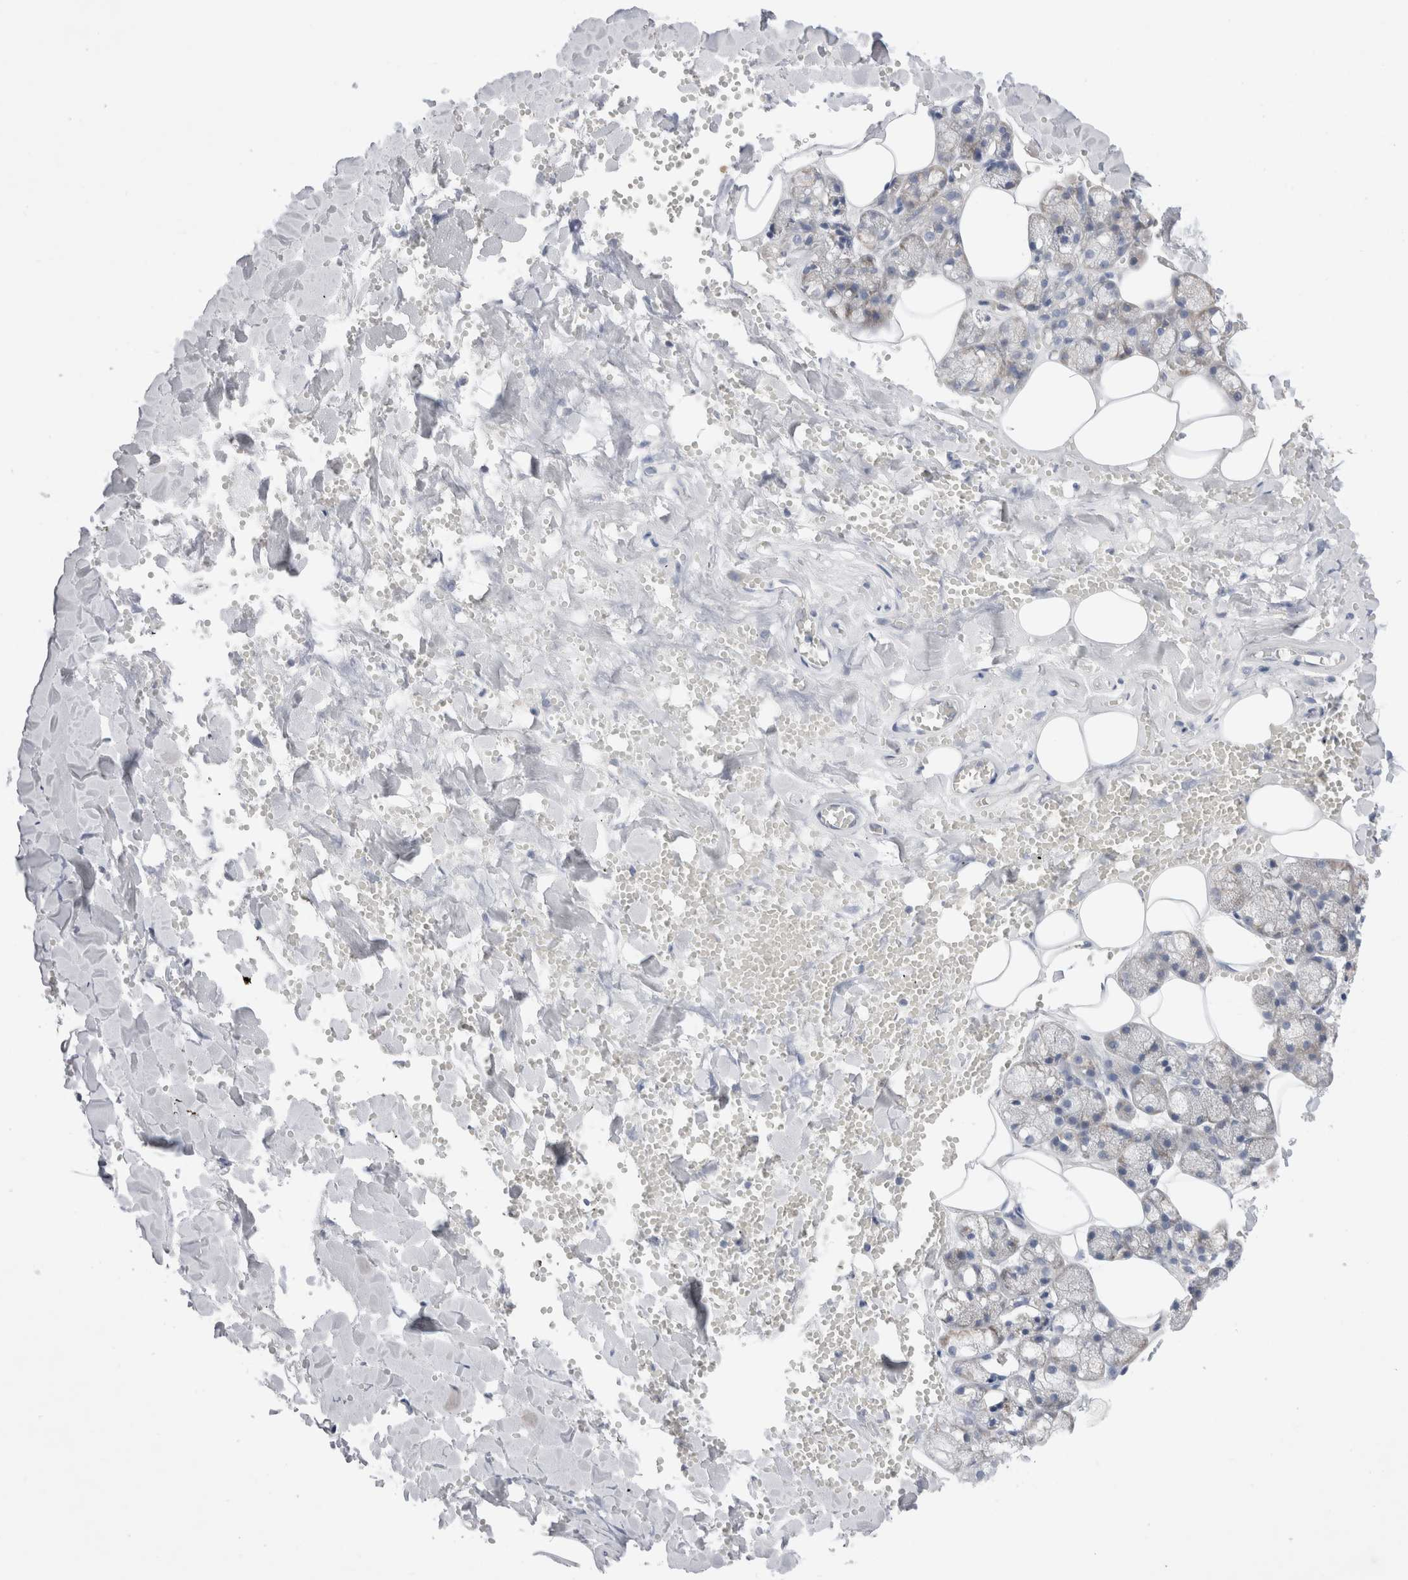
{"staining": {"intensity": "moderate", "quantity": "<25%", "location": "cytoplasmic/membranous"}, "tissue": "salivary gland", "cell_type": "Glandular cells", "image_type": "normal", "snomed": [{"axis": "morphology", "description": "Normal tissue, NOS"}, {"axis": "topography", "description": "Salivary gland"}], "caption": "This is a histology image of immunohistochemistry (IHC) staining of unremarkable salivary gland, which shows moderate positivity in the cytoplasmic/membranous of glandular cells.", "gene": "RBM12B", "patient": {"sex": "male", "age": 62}}